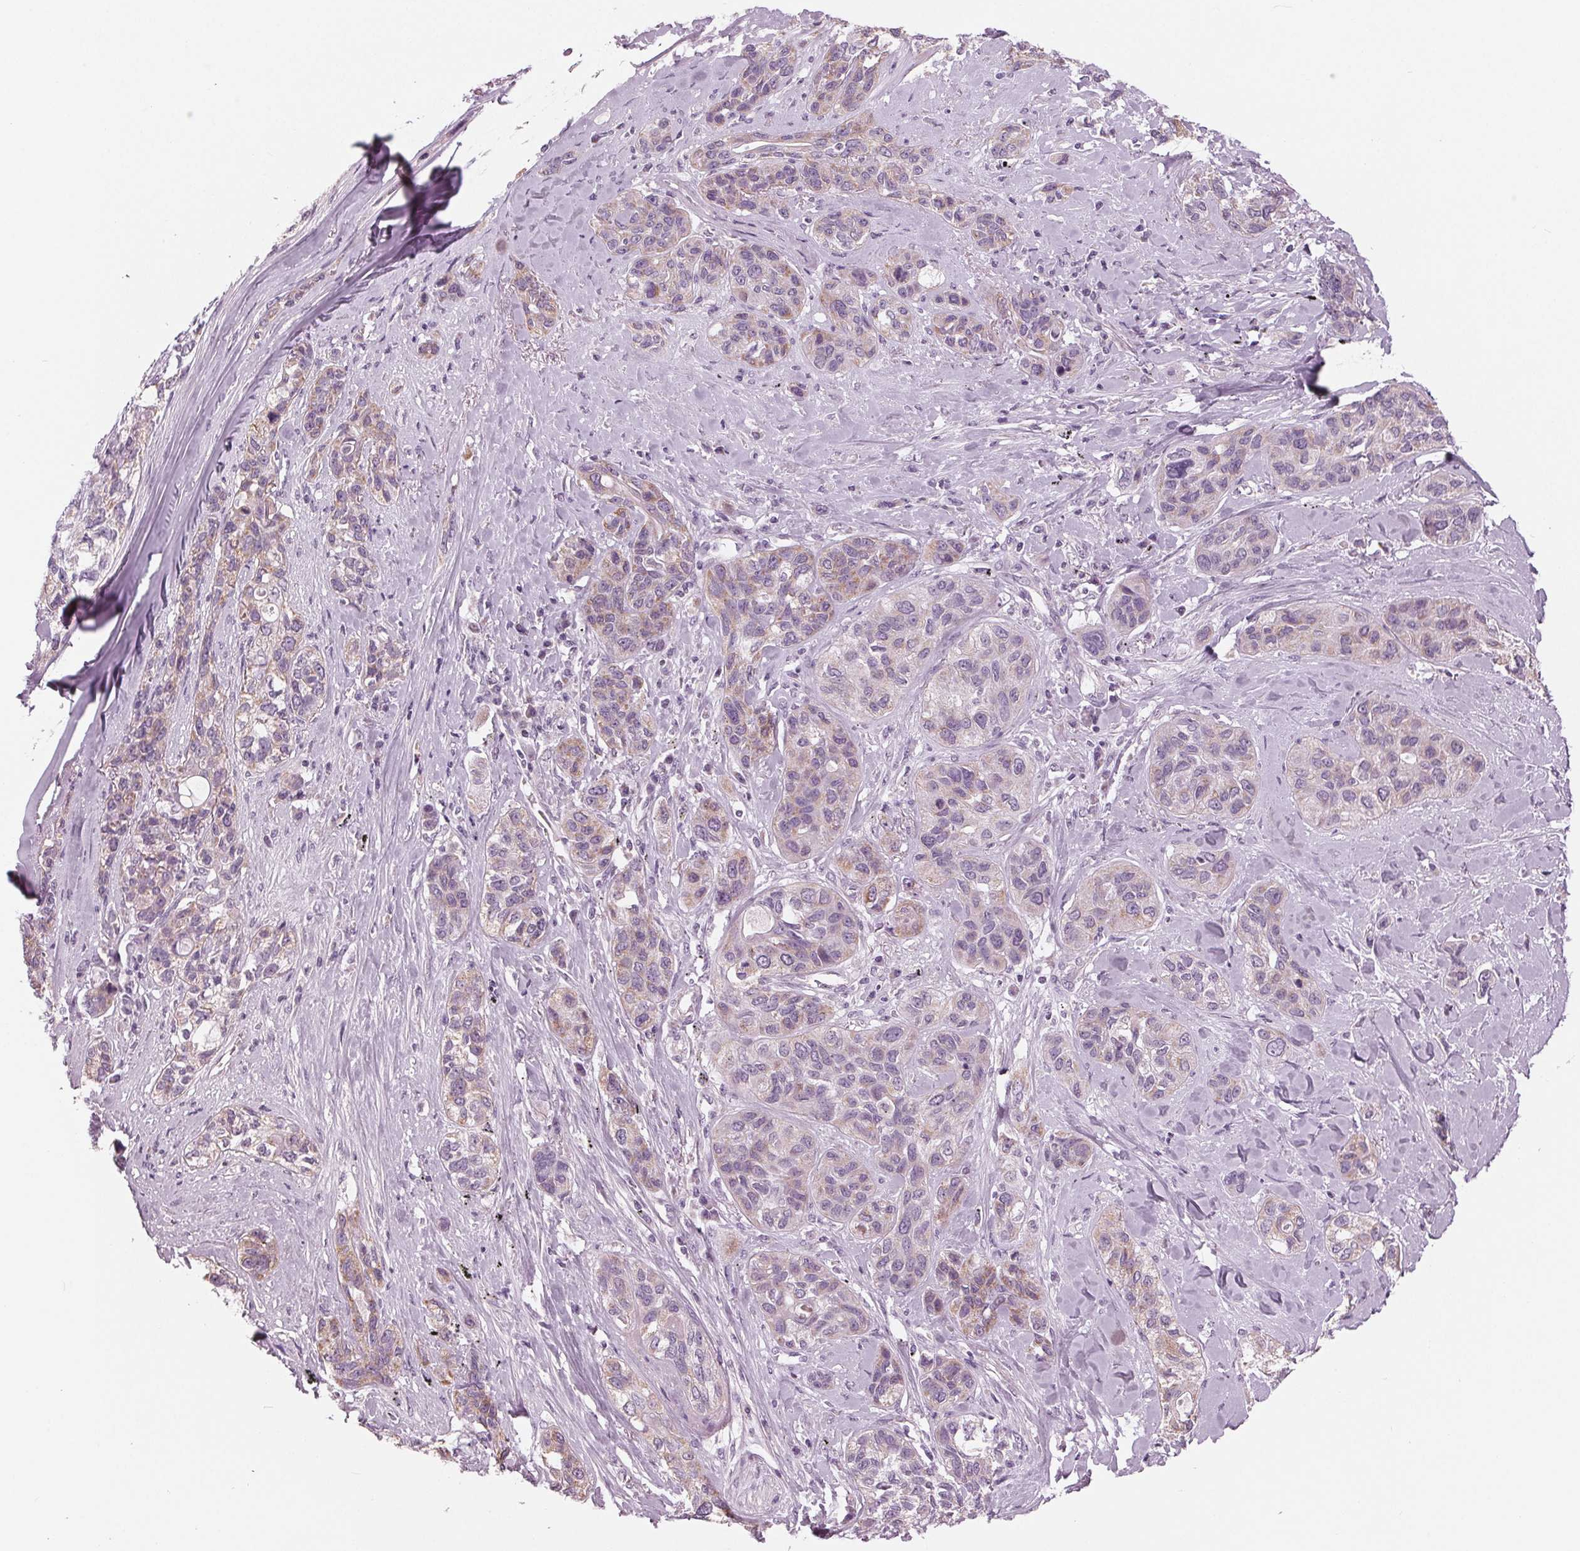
{"staining": {"intensity": "weak", "quantity": "25%-75%", "location": "cytoplasmic/membranous"}, "tissue": "lung cancer", "cell_type": "Tumor cells", "image_type": "cancer", "snomed": [{"axis": "morphology", "description": "Squamous cell carcinoma, NOS"}, {"axis": "topography", "description": "Lung"}], "caption": "Tumor cells display low levels of weak cytoplasmic/membranous positivity in about 25%-75% of cells in lung cancer. Using DAB (brown) and hematoxylin (blue) stains, captured at high magnification using brightfield microscopy.", "gene": "SAMD4A", "patient": {"sex": "female", "age": 70}}